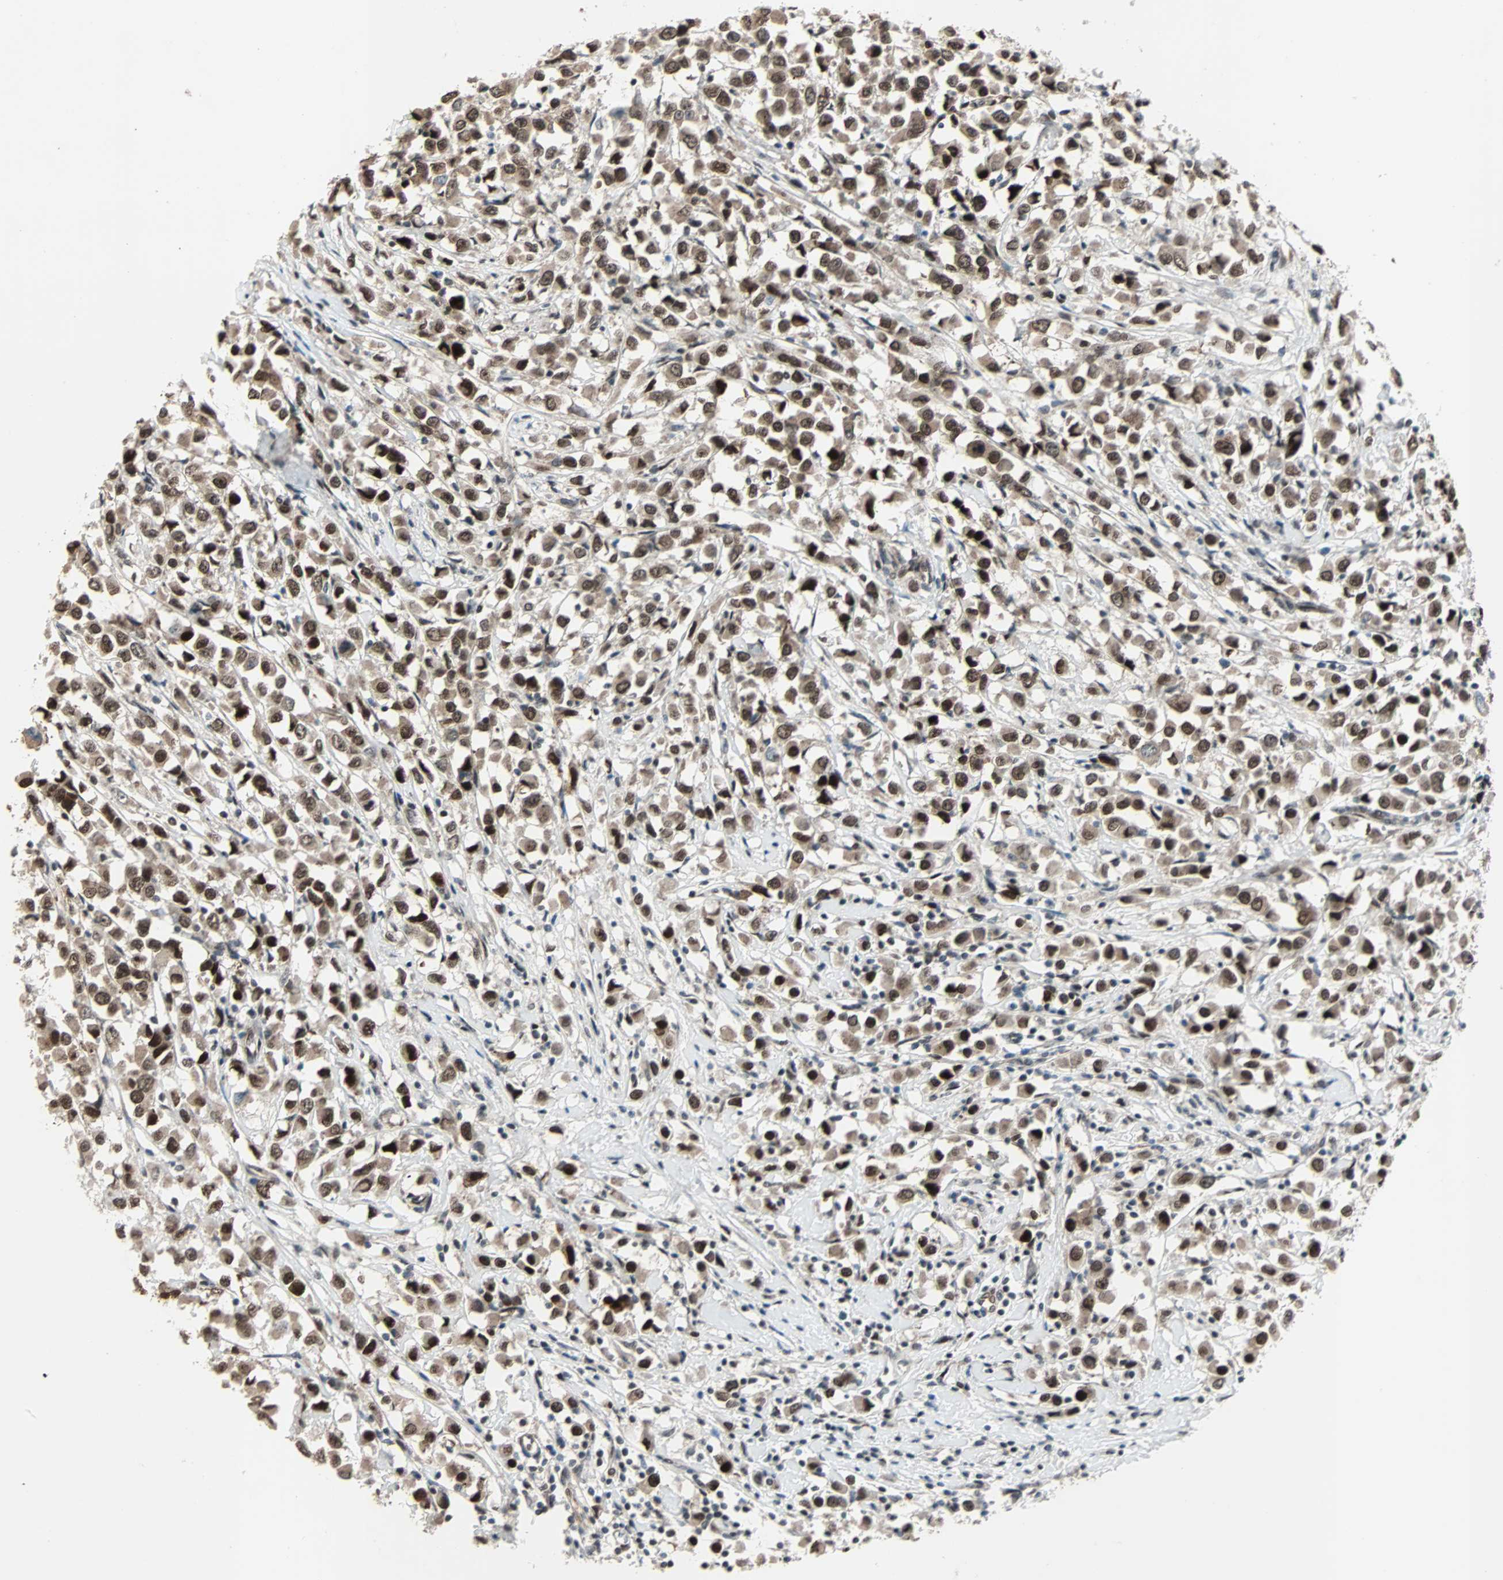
{"staining": {"intensity": "strong", "quantity": ">75%", "location": "cytoplasmic/membranous,nuclear"}, "tissue": "breast cancer", "cell_type": "Tumor cells", "image_type": "cancer", "snomed": [{"axis": "morphology", "description": "Duct carcinoma"}, {"axis": "topography", "description": "Breast"}], "caption": "Immunohistochemical staining of human breast cancer reveals strong cytoplasmic/membranous and nuclear protein positivity in approximately >75% of tumor cells.", "gene": "CBX4", "patient": {"sex": "female", "age": 61}}